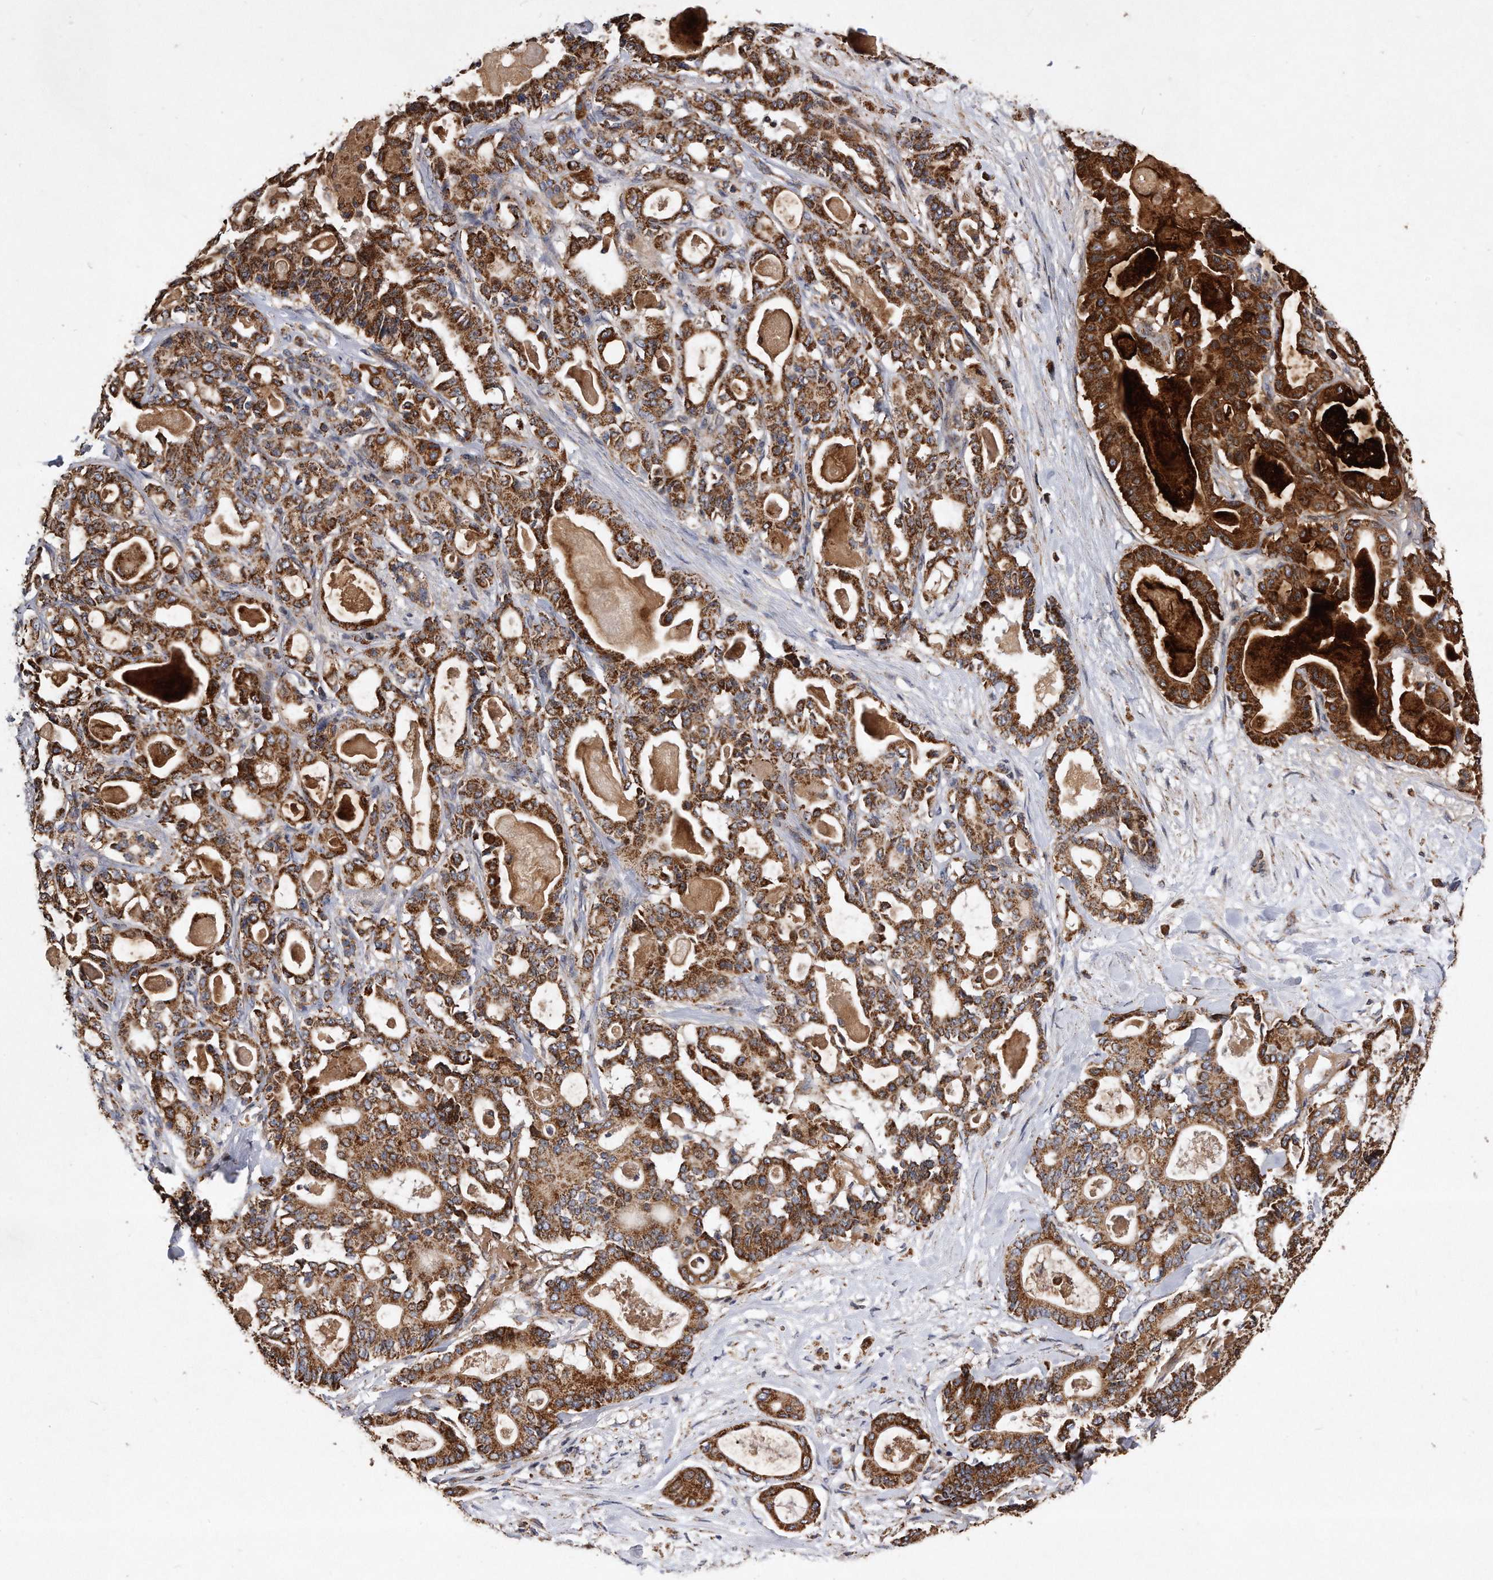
{"staining": {"intensity": "strong", "quantity": ">75%", "location": "cytoplasmic/membranous"}, "tissue": "pancreatic cancer", "cell_type": "Tumor cells", "image_type": "cancer", "snomed": [{"axis": "morphology", "description": "Adenocarcinoma, NOS"}, {"axis": "topography", "description": "Pancreas"}], "caption": "Brown immunohistochemical staining in pancreatic adenocarcinoma demonstrates strong cytoplasmic/membranous expression in about >75% of tumor cells.", "gene": "PPP5C", "patient": {"sex": "male", "age": 63}}